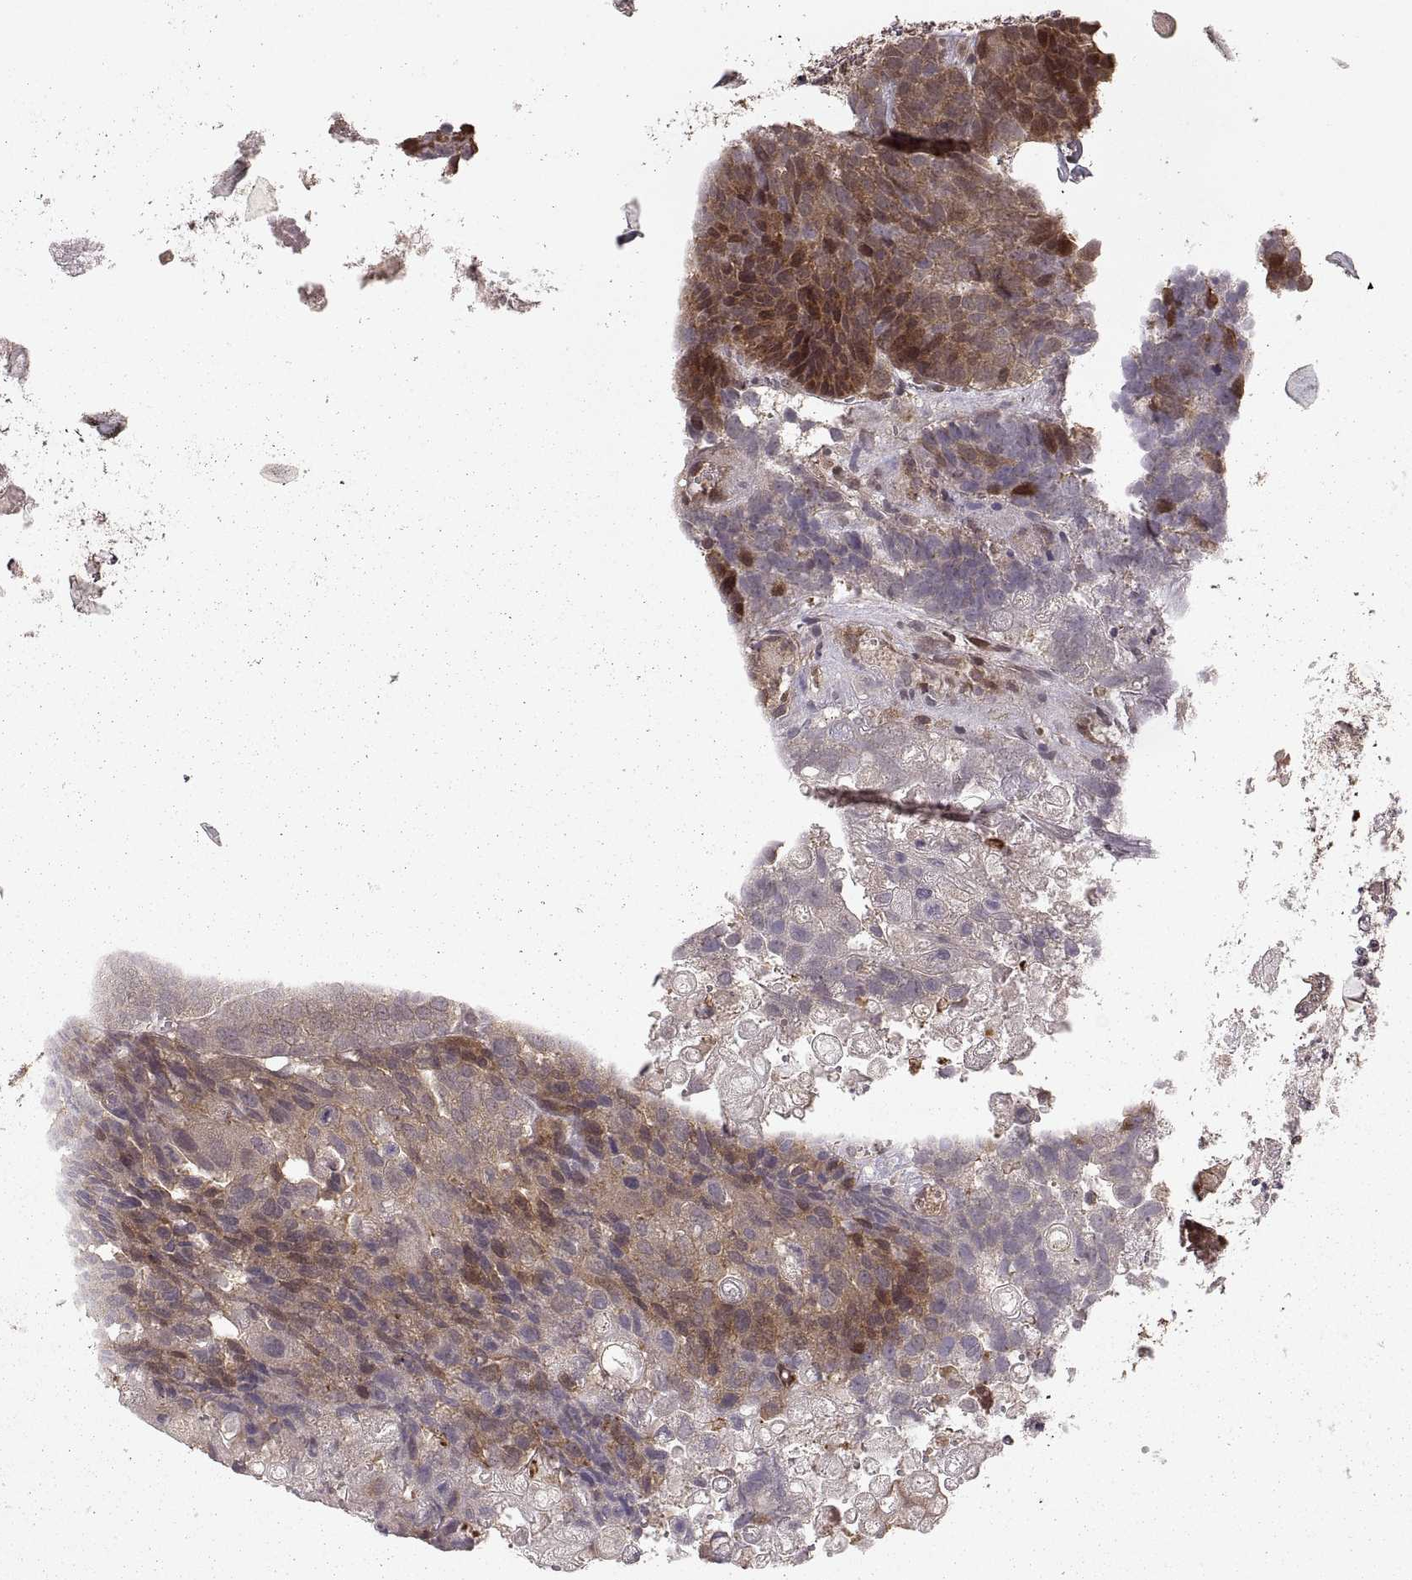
{"staining": {"intensity": "moderate", "quantity": ">75%", "location": "cytoplasmic/membranous"}, "tissue": "urothelial cancer", "cell_type": "Tumor cells", "image_type": "cancer", "snomed": [{"axis": "morphology", "description": "Urothelial carcinoma, Low grade"}, {"axis": "topography", "description": "Urinary bladder"}], "caption": "High-magnification brightfield microscopy of urothelial cancer stained with DAB (3,3'-diaminobenzidine) (brown) and counterstained with hematoxylin (blue). tumor cells exhibit moderate cytoplasmic/membranous staining is identified in approximately>75% of cells.", "gene": "DEDD", "patient": {"sex": "female", "age": 62}}